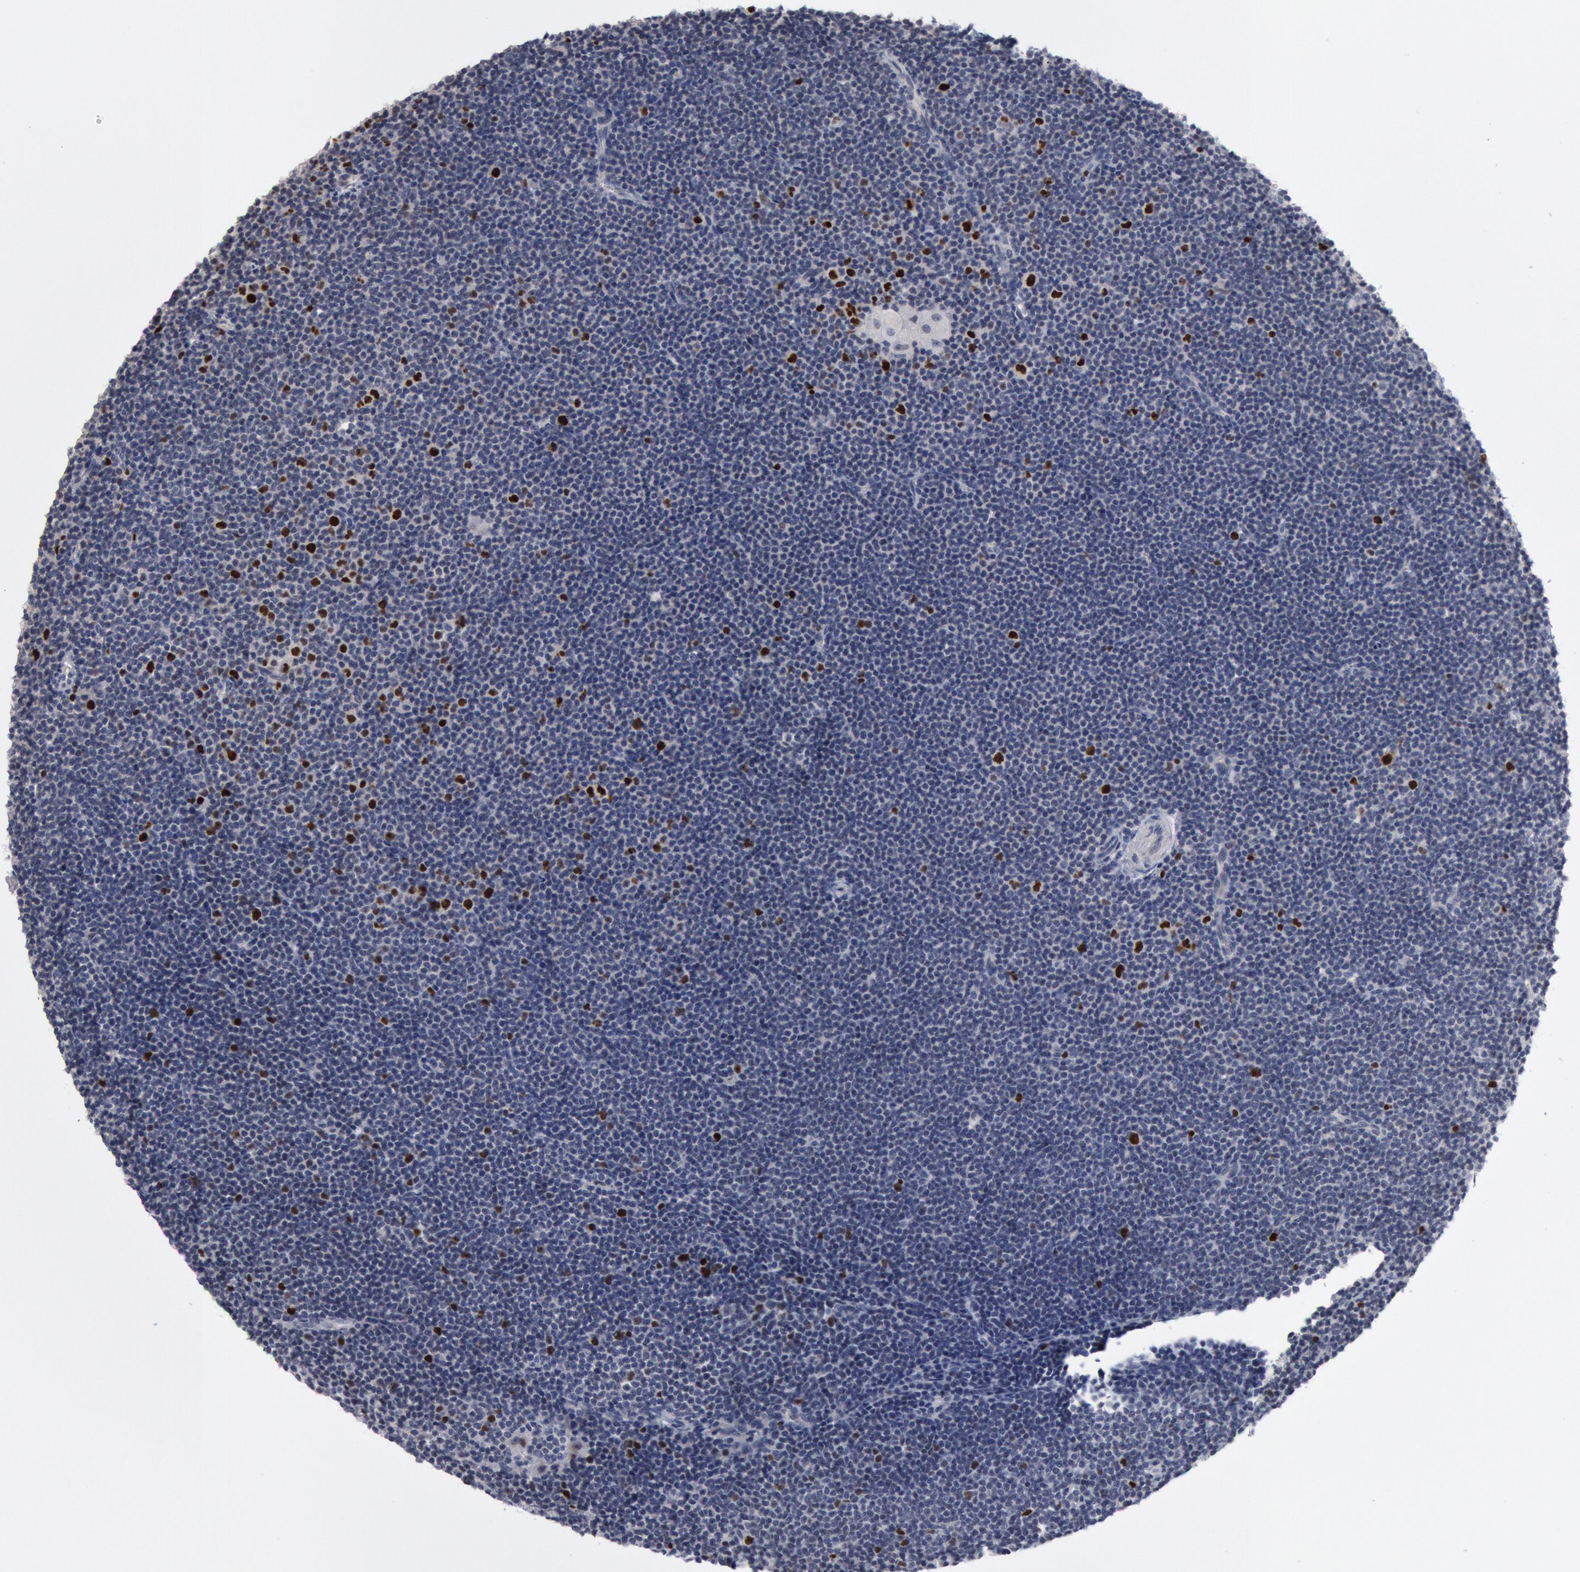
{"staining": {"intensity": "strong", "quantity": "<25%", "location": "nuclear"}, "tissue": "lymphoma", "cell_type": "Tumor cells", "image_type": "cancer", "snomed": [{"axis": "morphology", "description": "Malignant lymphoma, non-Hodgkin's type, Low grade"}, {"axis": "topography", "description": "Lymph node"}], "caption": "Tumor cells exhibit medium levels of strong nuclear positivity in about <25% of cells in lymphoma.", "gene": "WDHD1", "patient": {"sex": "female", "age": 69}}